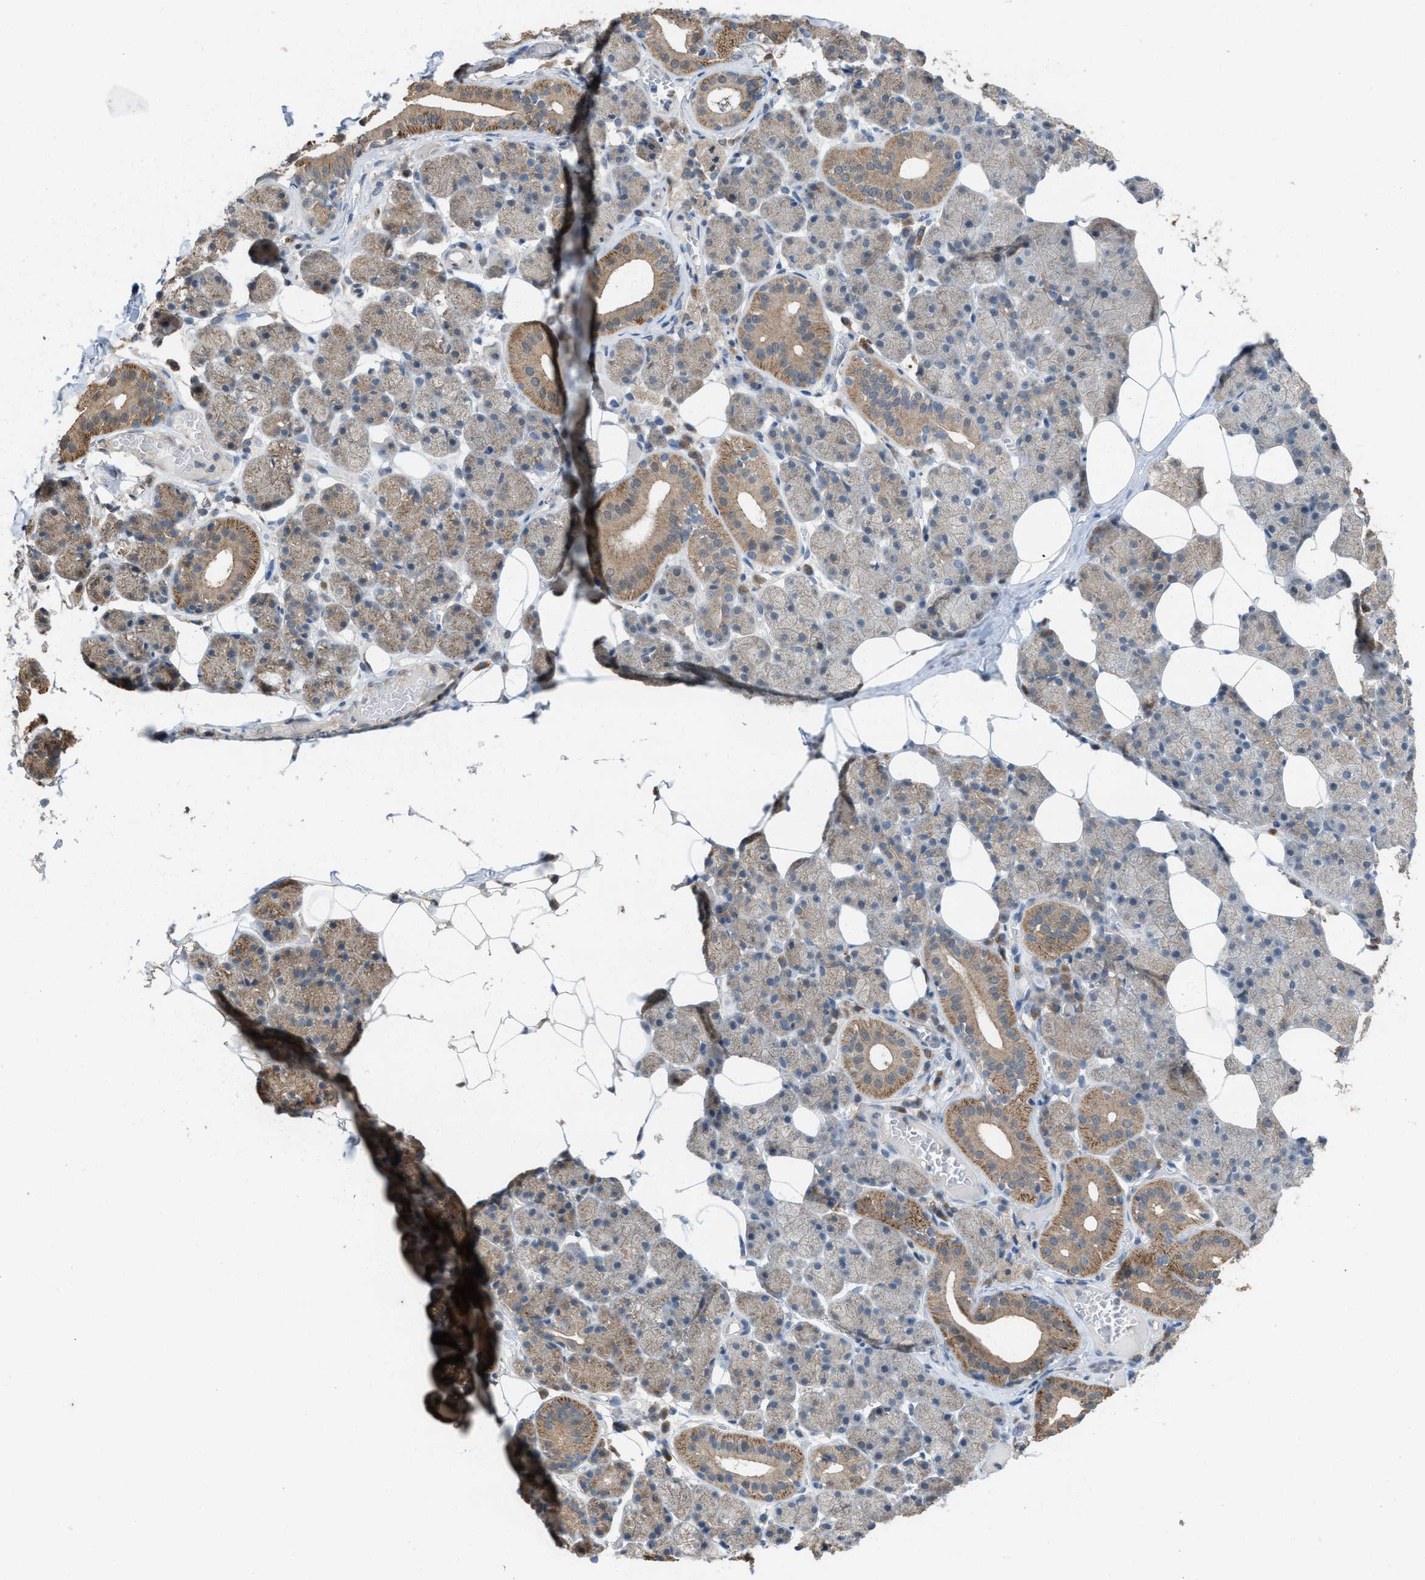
{"staining": {"intensity": "moderate", "quantity": ">75%", "location": "cytoplasmic/membranous"}, "tissue": "salivary gland", "cell_type": "Glandular cells", "image_type": "normal", "snomed": [{"axis": "morphology", "description": "Normal tissue, NOS"}, {"axis": "topography", "description": "Salivary gland"}], "caption": "Immunohistochemical staining of unremarkable human salivary gland exhibits >75% levels of moderate cytoplasmic/membranous protein staining in approximately >75% of glandular cells. The staining was performed using DAB to visualize the protein expression in brown, while the nuclei were stained in blue with hematoxylin (Magnification: 20x).", "gene": "PLAA", "patient": {"sex": "female", "age": 33}}